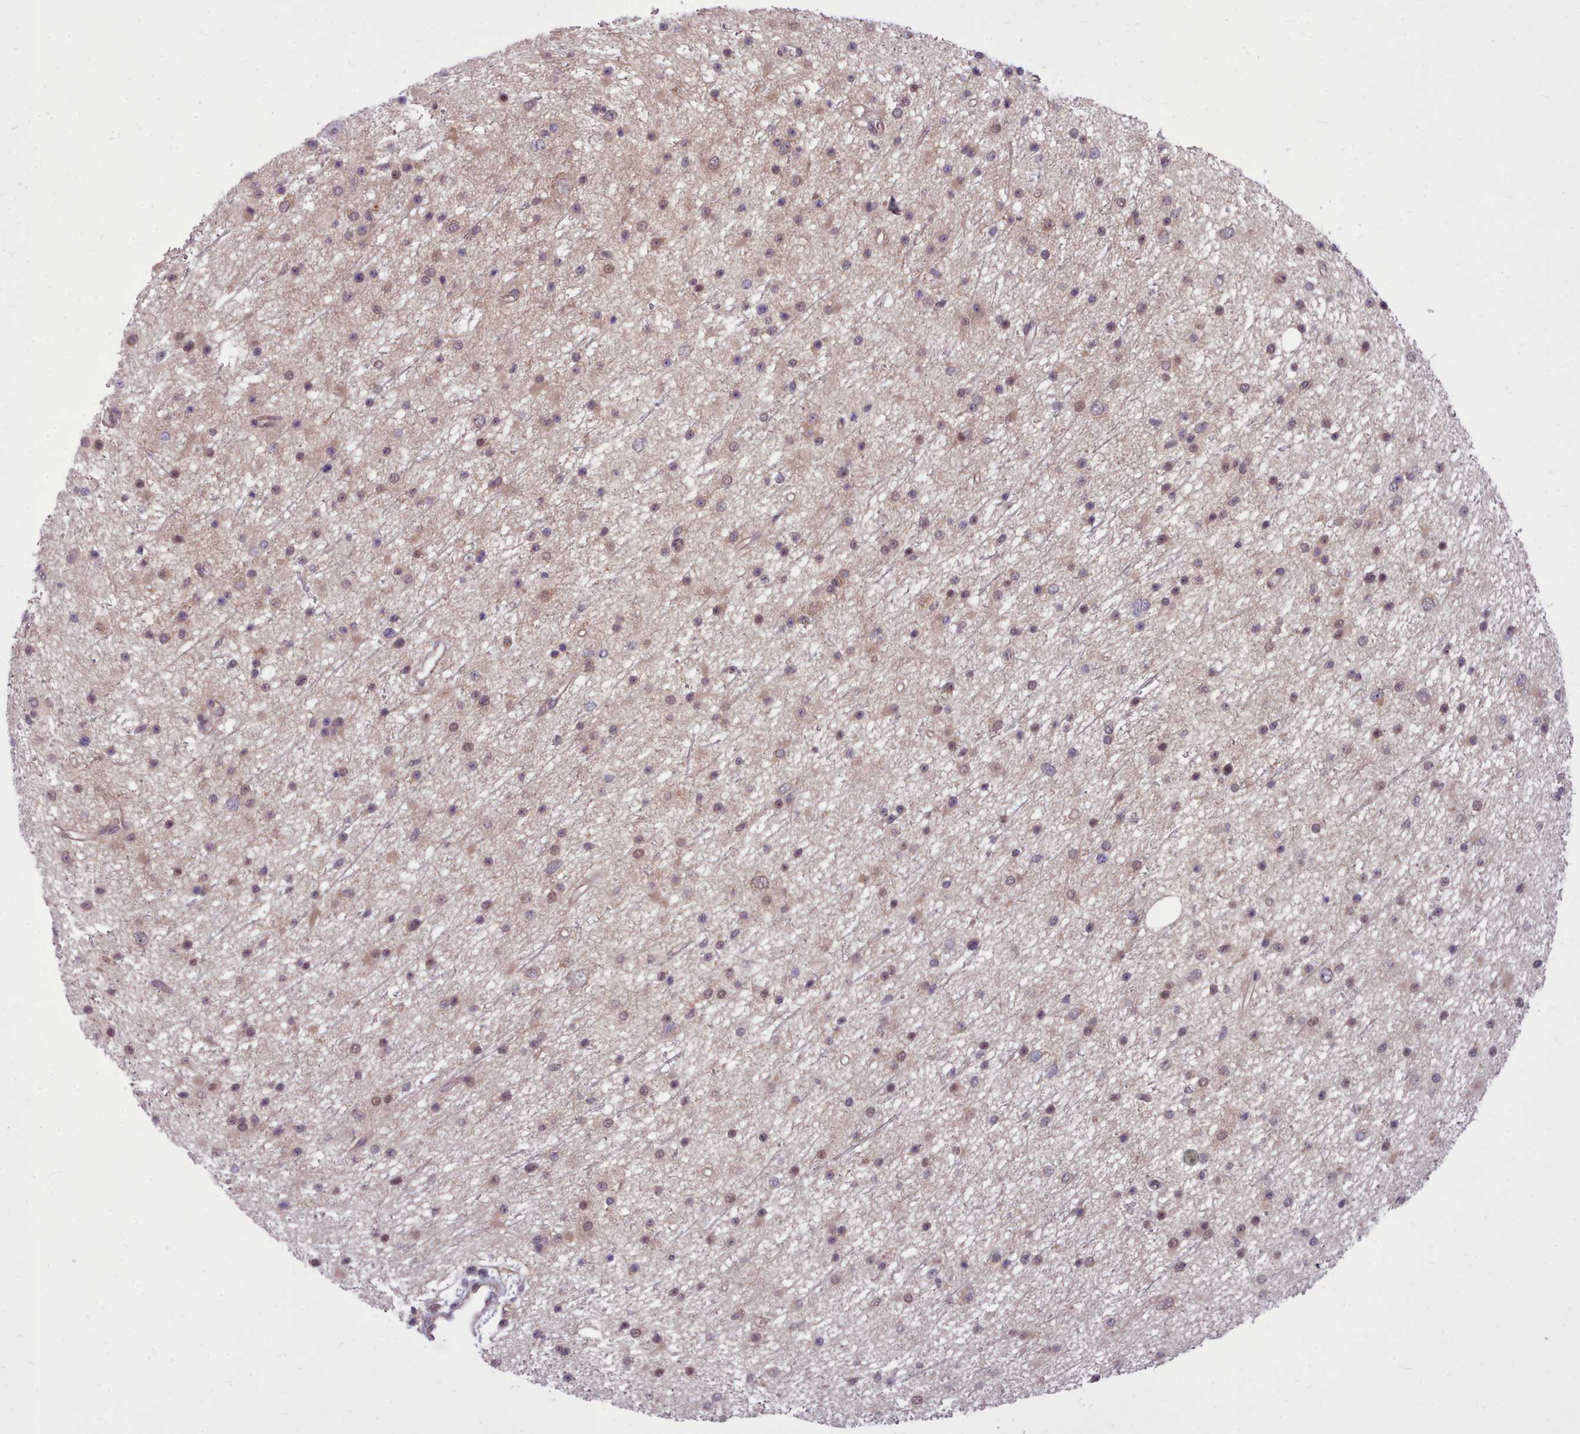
{"staining": {"intensity": "weak", "quantity": "25%-75%", "location": "cytoplasmic/membranous,nuclear"}, "tissue": "glioma", "cell_type": "Tumor cells", "image_type": "cancer", "snomed": [{"axis": "morphology", "description": "Glioma, malignant, Low grade"}, {"axis": "topography", "description": "Cerebral cortex"}], "caption": "There is low levels of weak cytoplasmic/membranous and nuclear staining in tumor cells of glioma, as demonstrated by immunohistochemical staining (brown color).", "gene": "AHCY", "patient": {"sex": "female", "age": 39}}